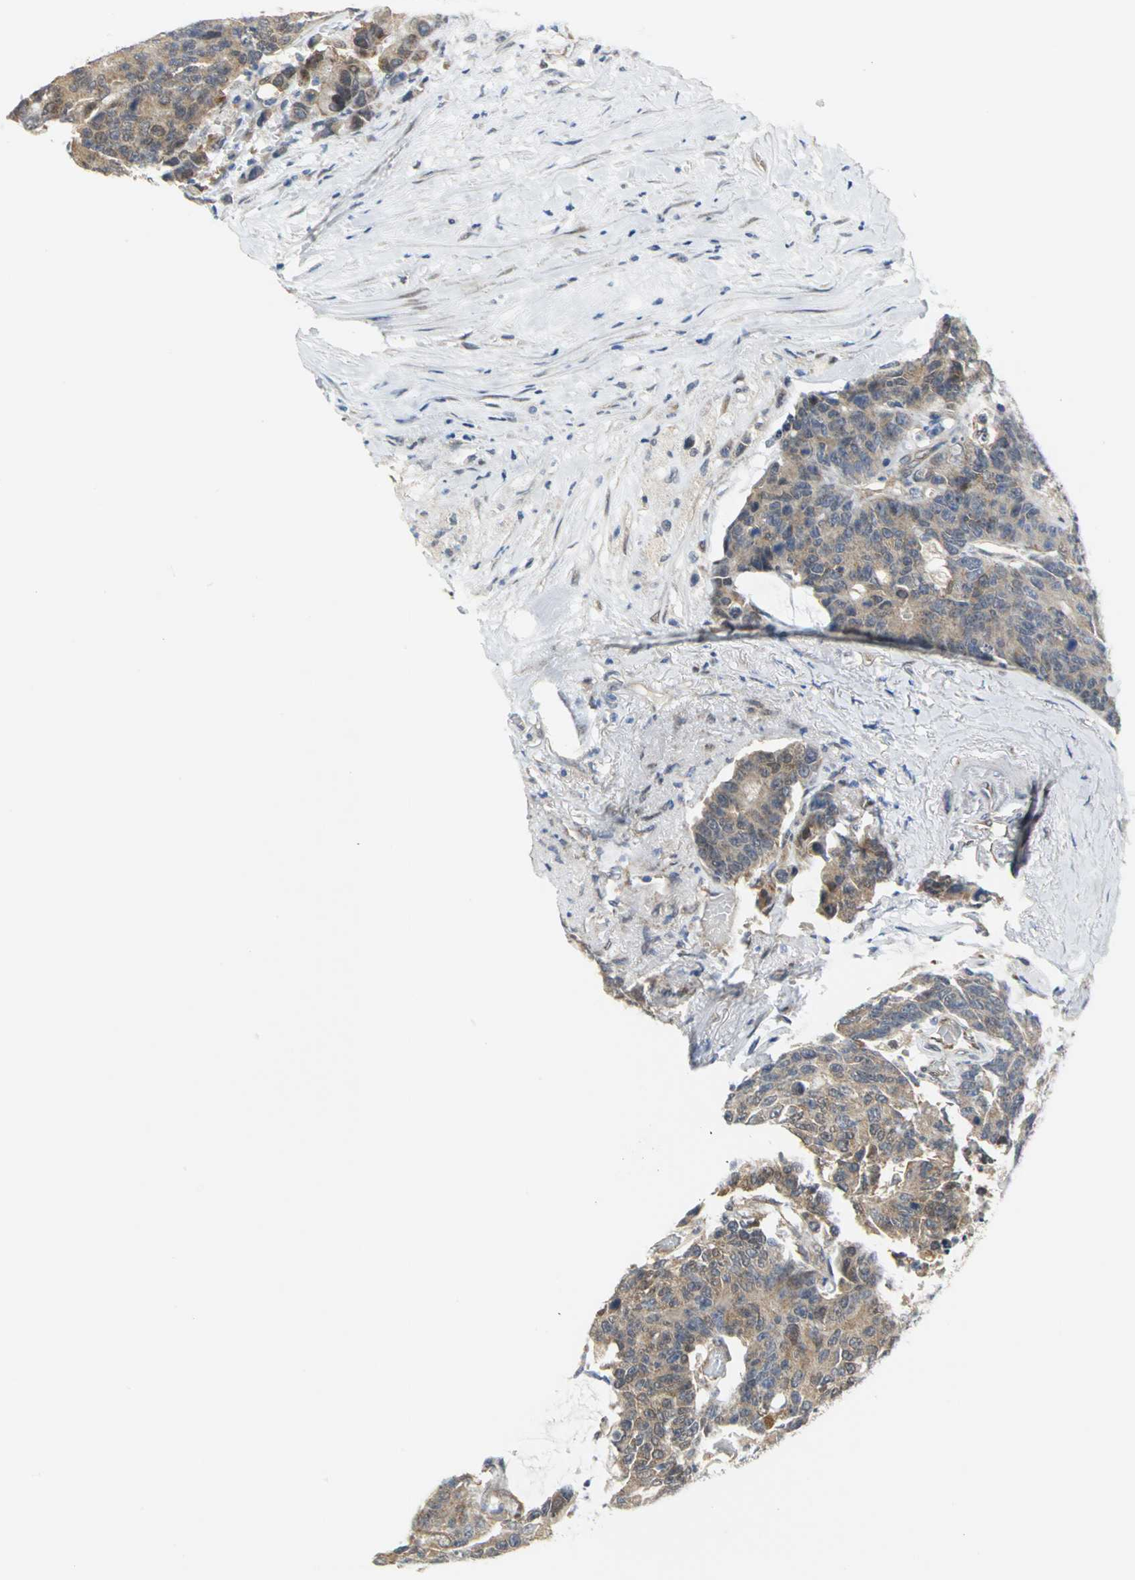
{"staining": {"intensity": "weak", "quantity": "25%-75%", "location": "cytoplasmic/membranous"}, "tissue": "colorectal cancer", "cell_type": "Tumor cells", "image_type": "cancer", "snomed": [{"axis": "morphology", "description": "Adenocarcinoma, NOS"}, {"axis": "topography", "description": "Colon"}], "caption": "Immunohistochemistry (IHC) (DAB (3,3'-diaminobenzidine)) staining of adenocarcinoma (colorectal) demonstrates weak cytoplasmic/membranous protein staining in approximately 25%-75% of tumor cells. The staining was performed using DAB (3,3'-diaminobenzidine) to visualize the protein expression in brown, while the nuclei were stained in blue with hematoxylin (Magnification: 20x).", "gene": "PGM3", "patient": {"sex": "female", "age": 86}}